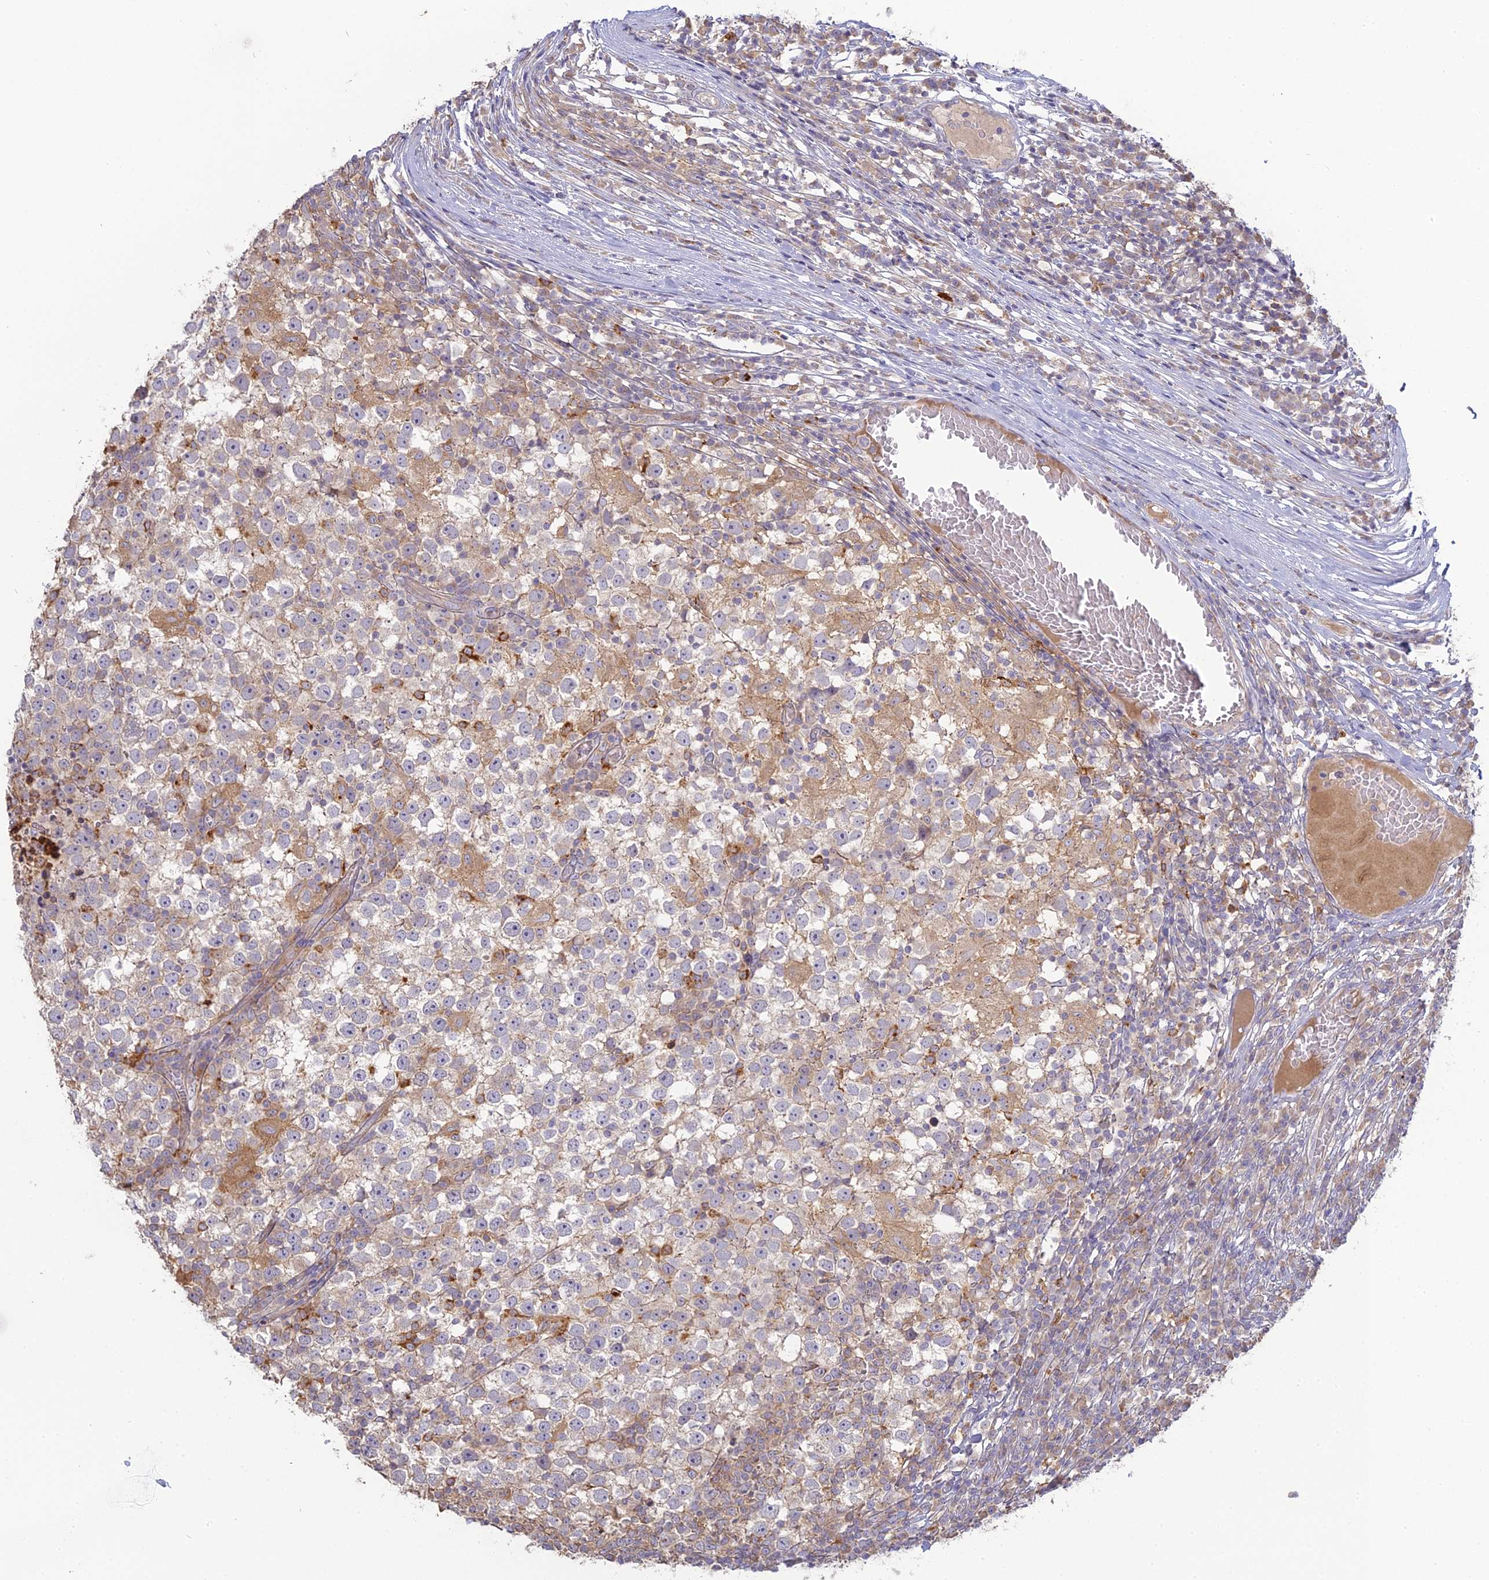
{"staining": {"intensity": "moderate", "quantity": "<25%", "location": "cytoplasmic/membranous"}, "tissue": "testis cancer", "cell_type": "Tumor cells", "image_type": "cancer", "snomed": [{"axis": "morphology", "description": "Seminoma, NOS"}, {"axis": "topography", "description": "Testis"}], "caption": "This is an image of immunohistochemistry staining of seminoma (testis), which shows moderate staining in the cytoplasmic/membranous of tumor cells.", "gene": "SFT2D2", "patient": {"sex": "male", "age": 65}}